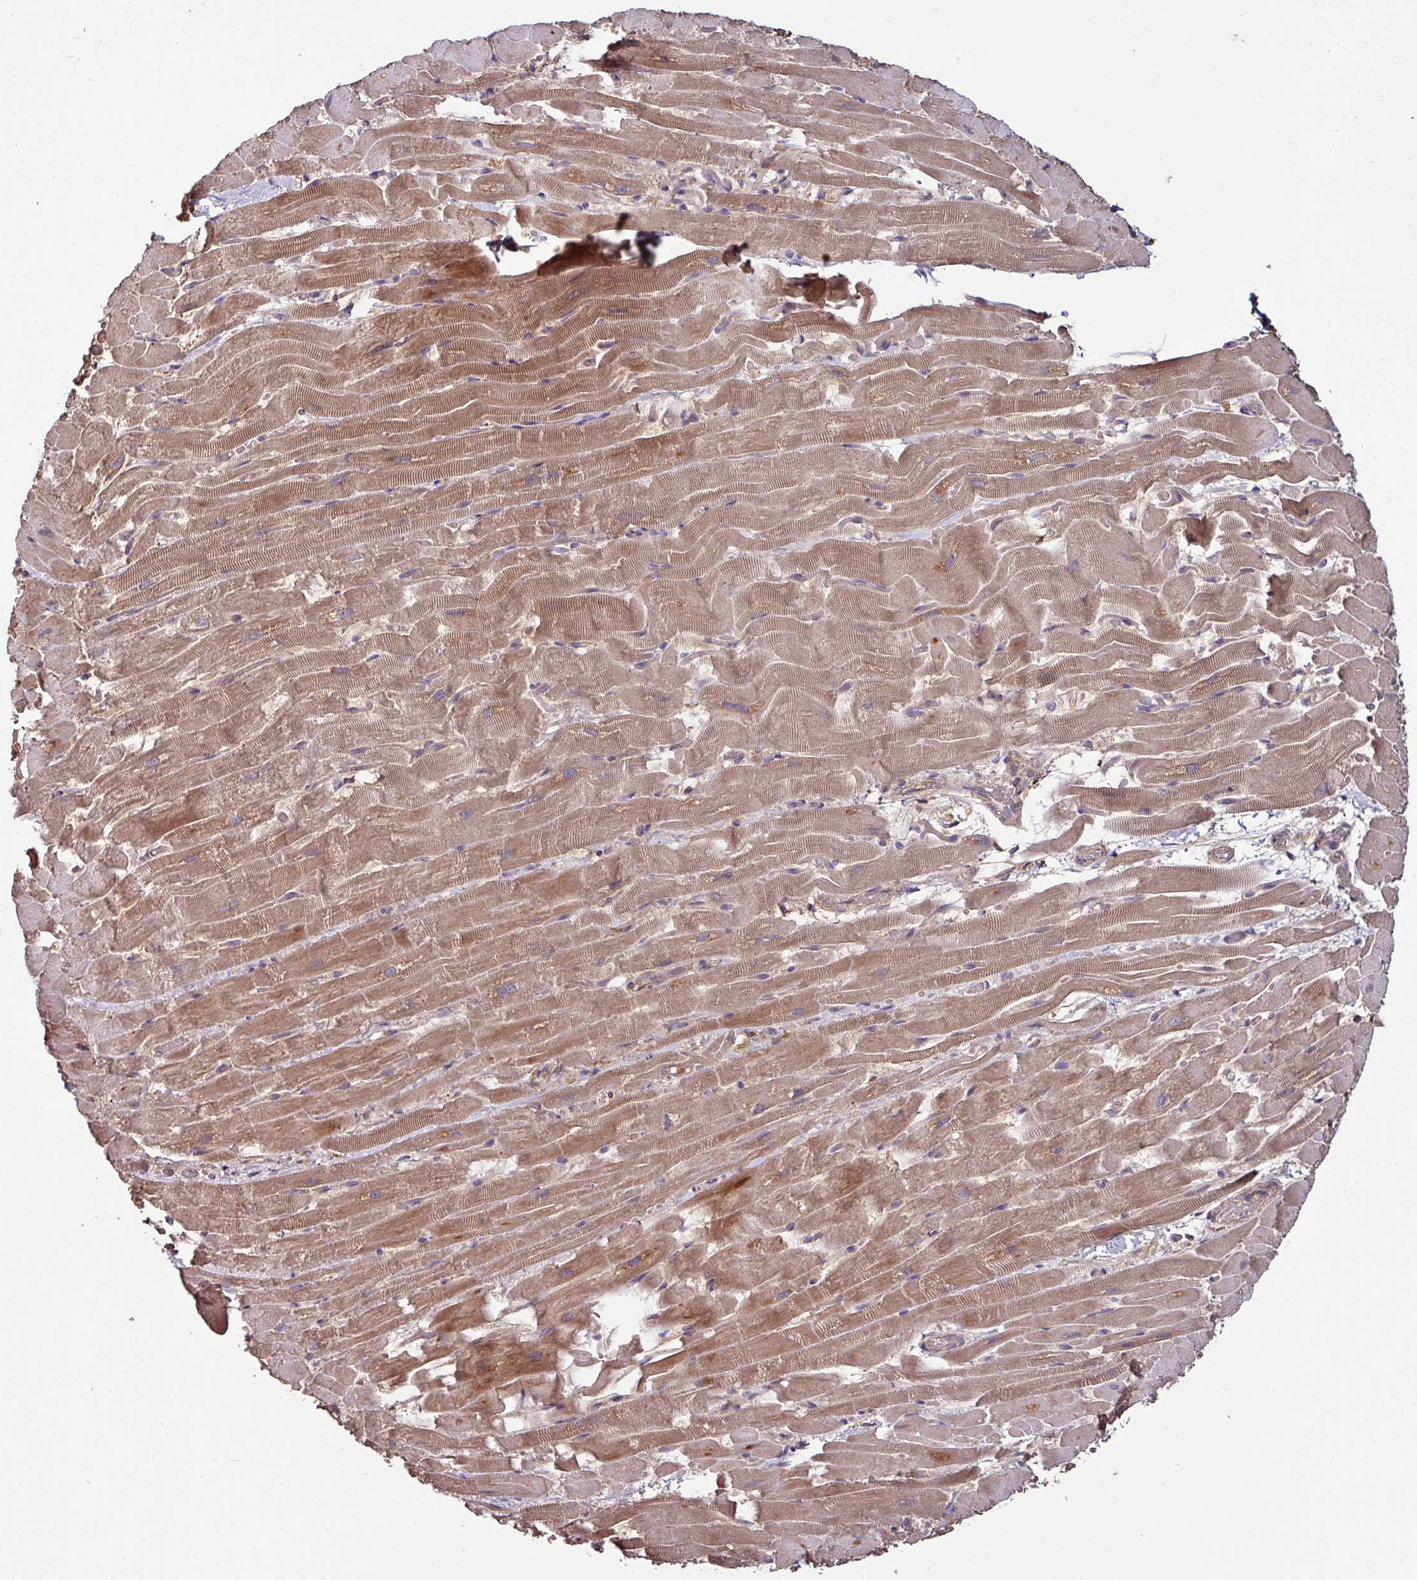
{"staining": {"intensity": "moderate", "quantity": ">75%", "location": "cytoplasmic/membranous"}, "tissue": "heart muscle", "cell_type": "Cardiomyocytes", "image_type": "normal", "snomed": [{"axis": "morphology", "description": "Normal tissue, NOS"}, {"axis": "topography", "description": "Heart"}], "caption": "This is a histology image of immunohistochemistry (IHC) staining of benign heart muscle, which shows moderate positivity in the cytoplasmic/membranous of cardiomyocytes.", "gene": "GNPDA1", "patient": {"sex": "male", "age": 37}}